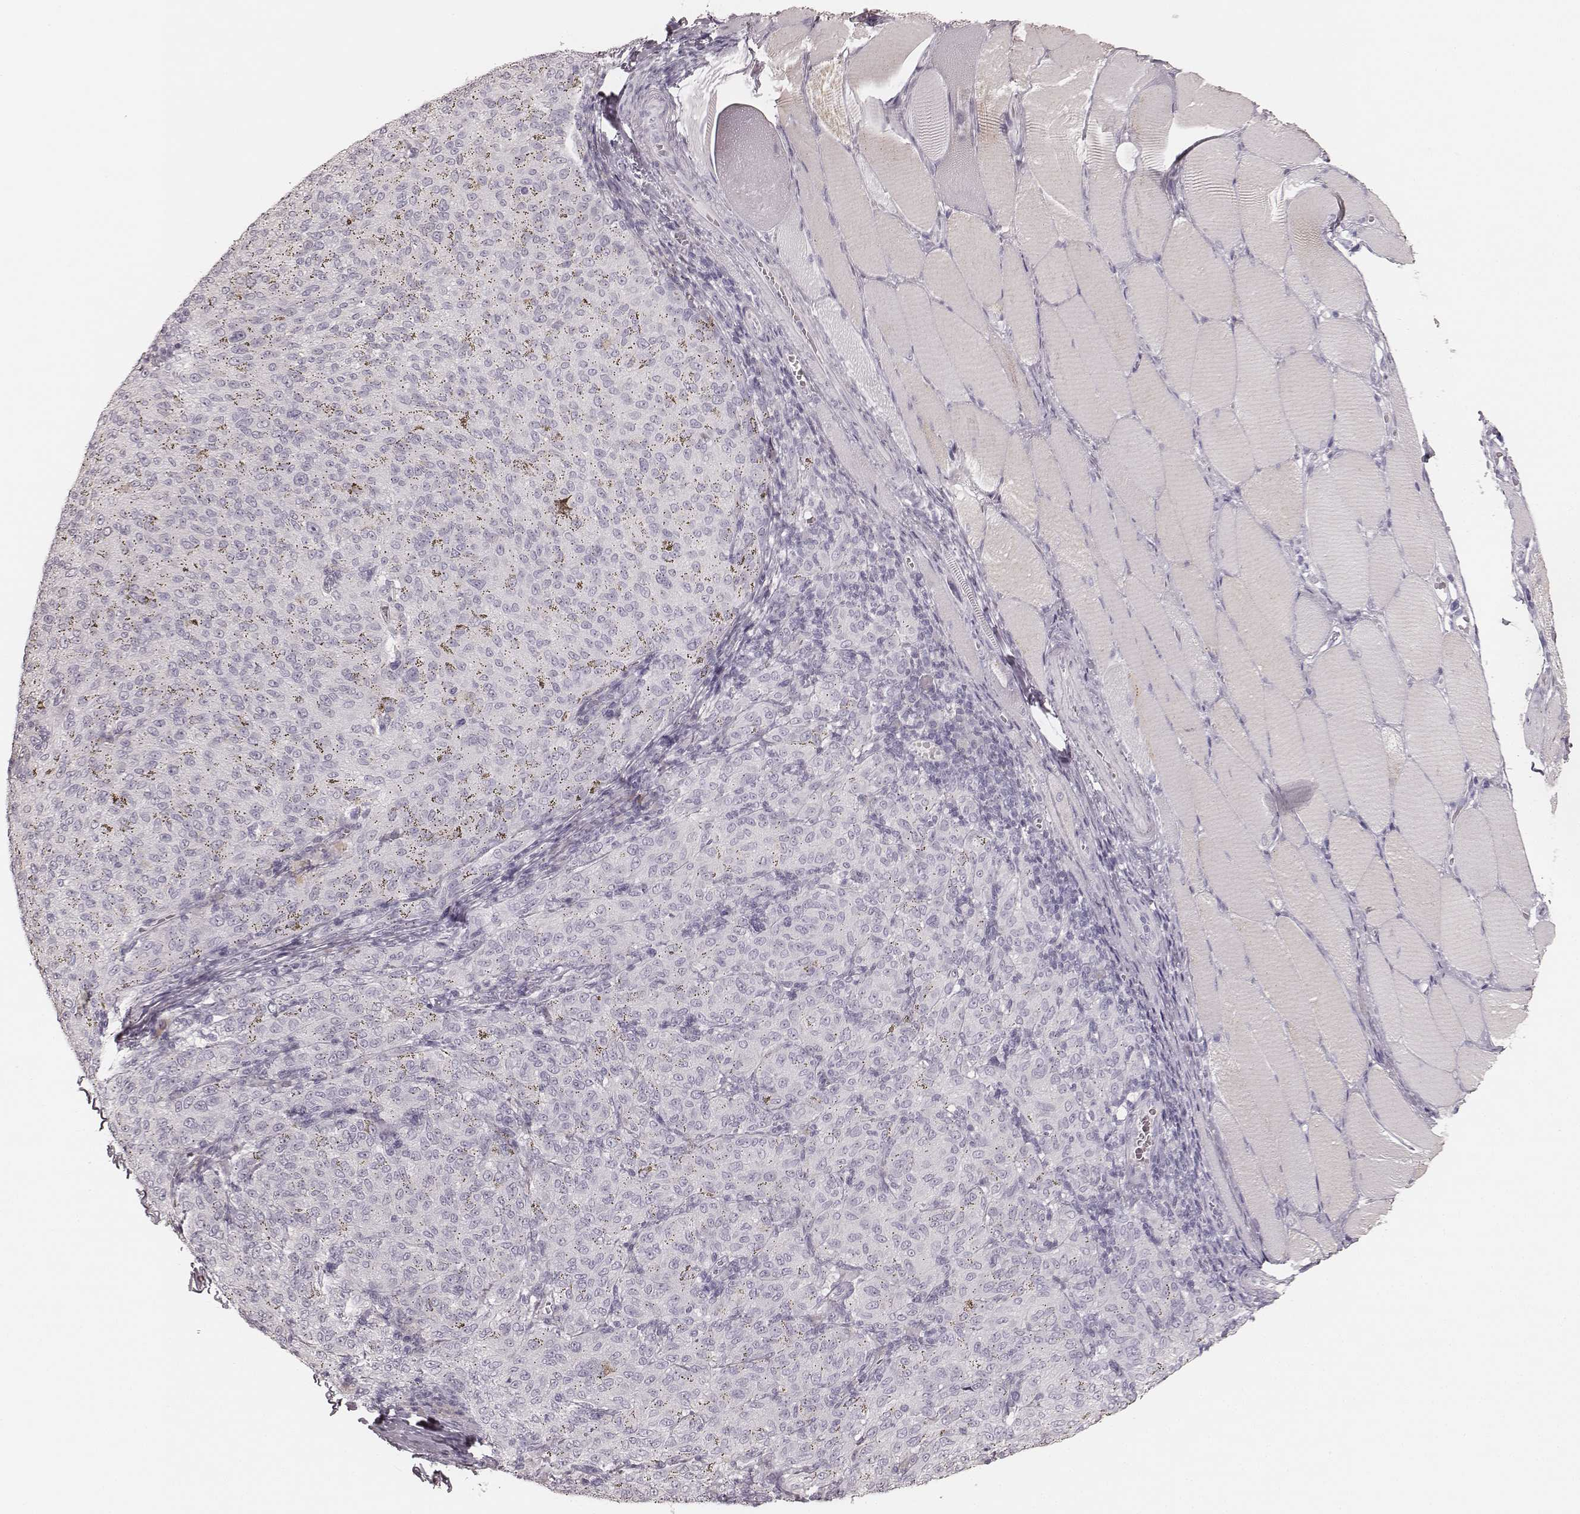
{"staining": {"intensity": "negative", "quantity": "none", "location": "none"}, "tissue": "melanoma", "cell_type": "Tumor cells", "image_type": "cancer", "snomed": [{"axis": "morphology", "description": "Malignant melanoma, NOS"}, {"axis": "topography", "description": "Skin"}], "caption": "Immunohistochemistry image of melanoma stained for a protein (brown), which exhibits no expression in tumor cells.", "gene": "KRT82", "patient": {"sex": "female", "age": 72}}